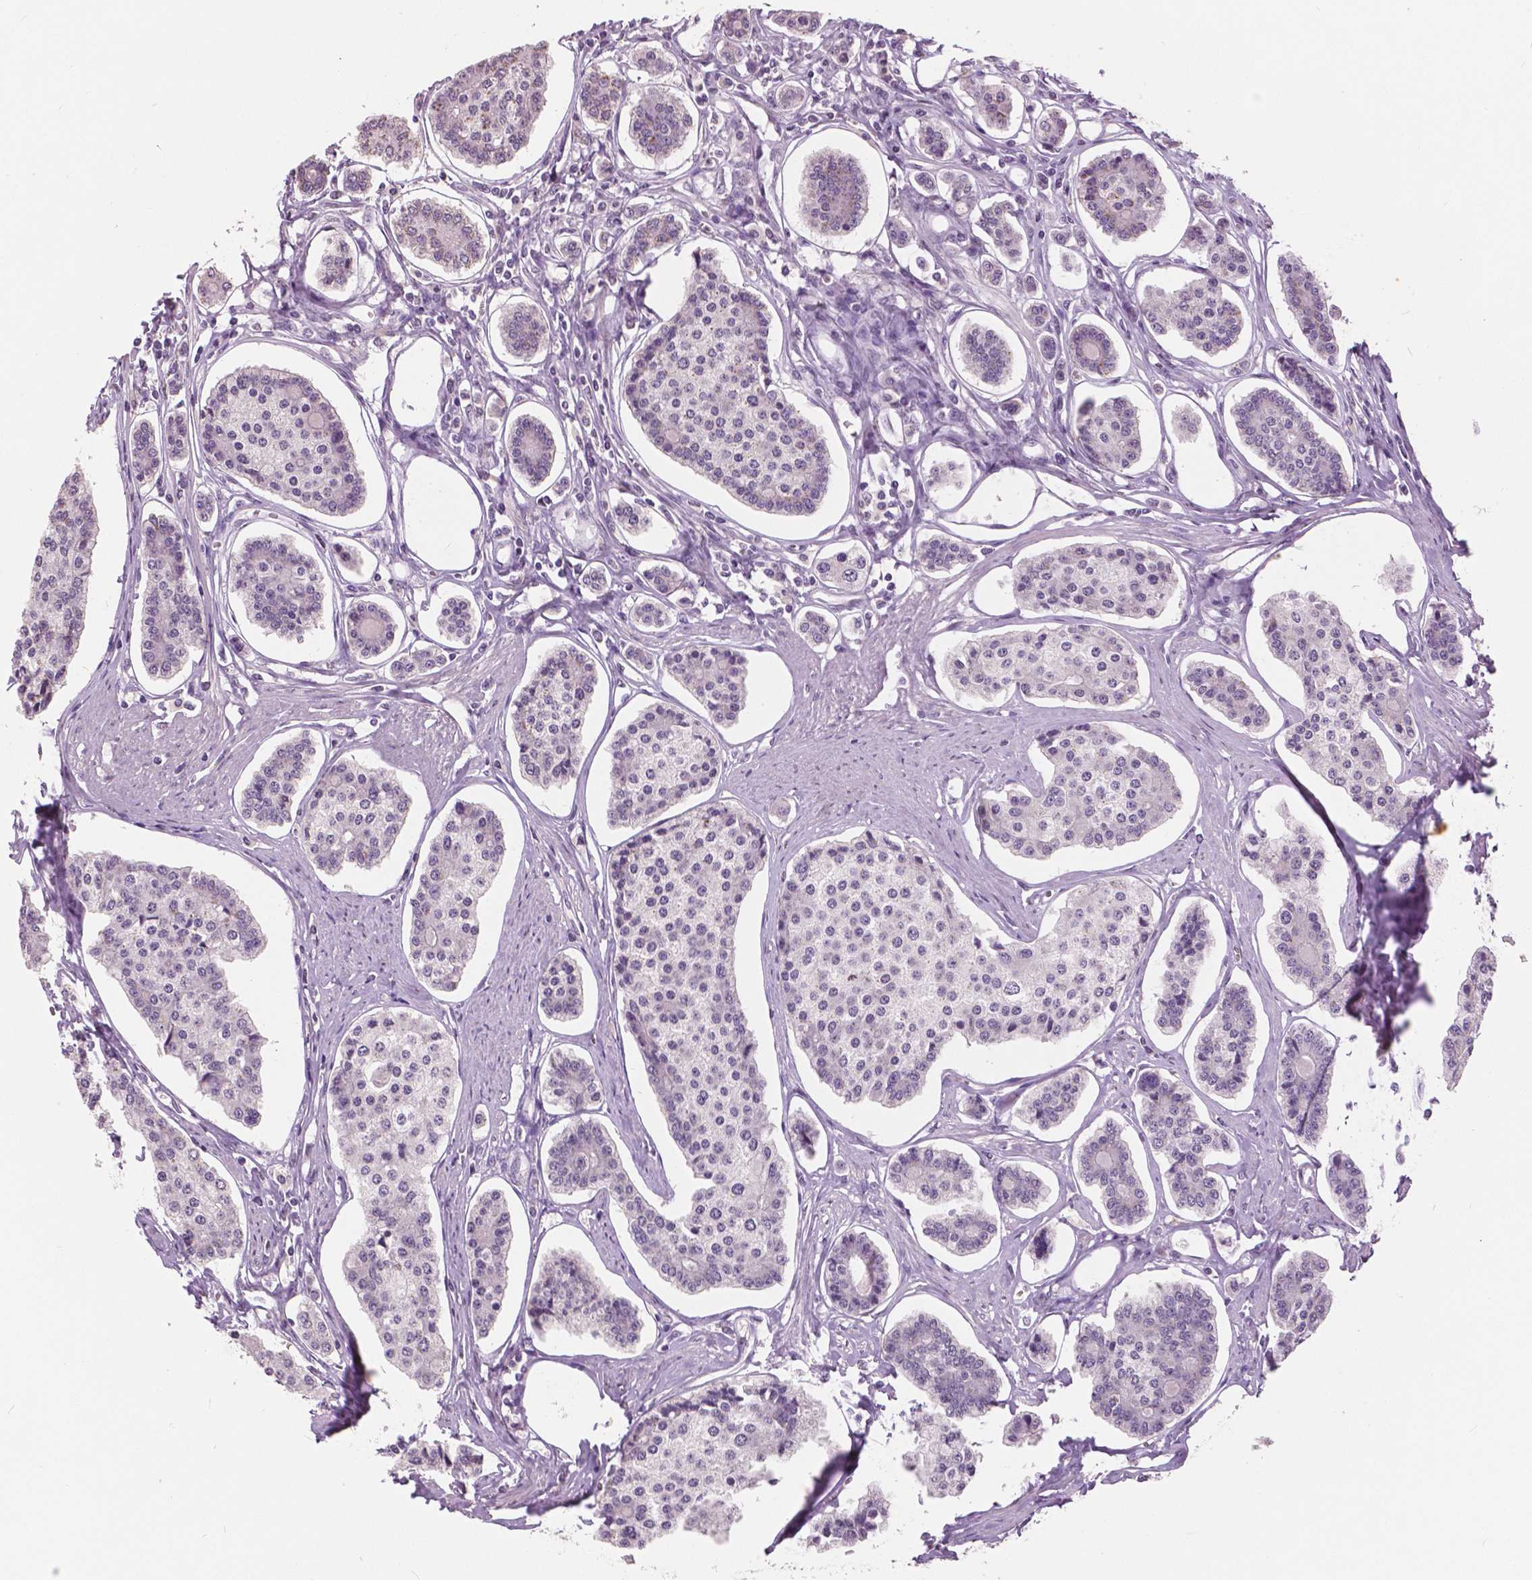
{"staining": {"intensity": "negative", "quantity": "none", "location": "none"}, "tissue": "carcinoid", "cell_type": "Tumor cells", "image_type": "cancer", "snomed": [{"axis": "morphology", "description": "Carcinoid, malignant, NOS"}, {"axis": "topography", "description": "Small intestine"}], "caption": "Immunohistochemistry (IHC) of carcinoid shows no expression in tumor cells.", "gene": "GRIN2A", "patient": {"sex": "female", "age": 65}}